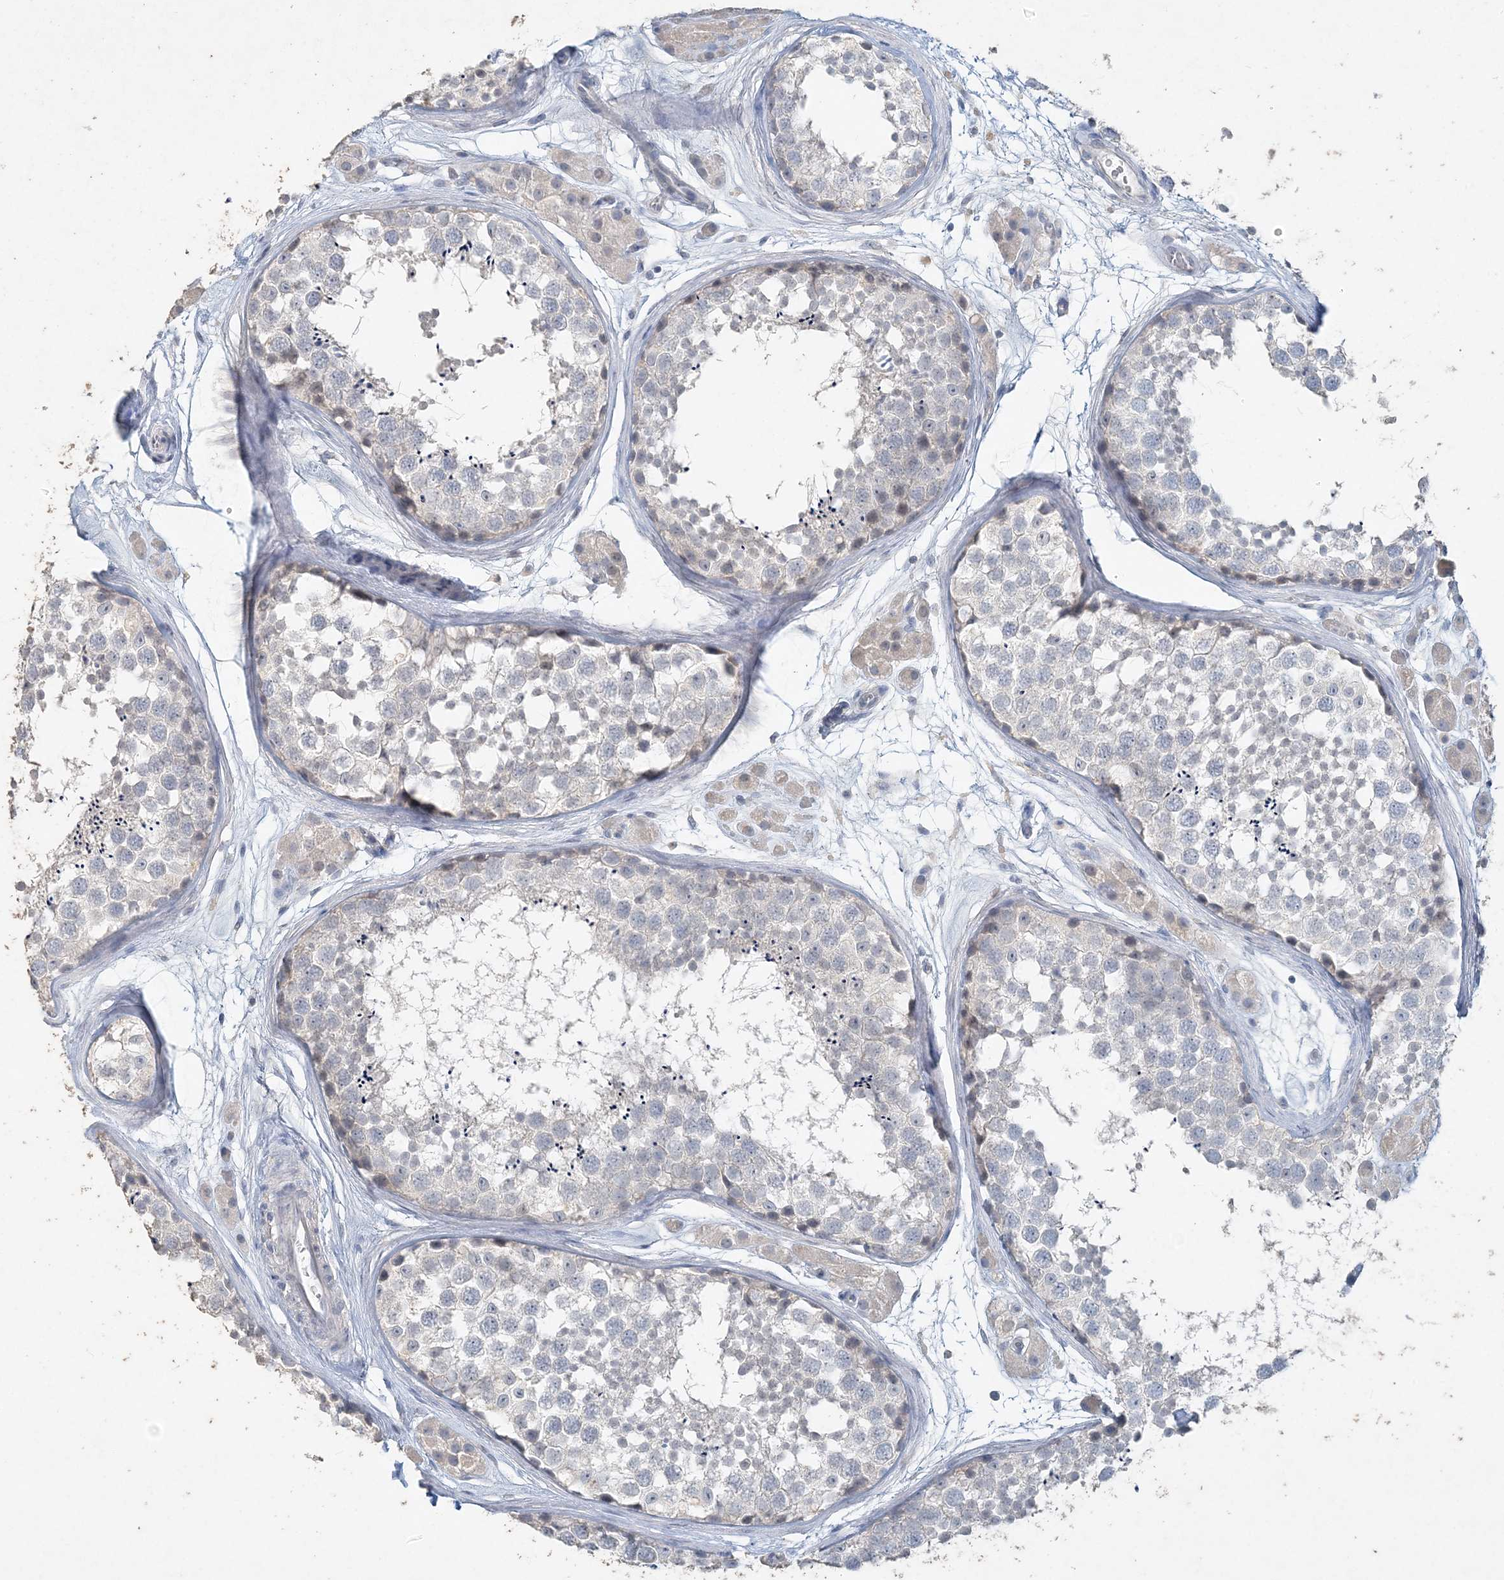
{"staining": {"intensity": "negative", "quantity": "none", "location": "none"}, "tissue": "testis", "cell_type": "Cells in seminiferous ducts", "image_type": "normal", "snomed": [{"axis": "morphology", "description": "Normal tissue, NOS"}, {"axis": "topography", "description": "Testis"}], "caption": "Histopathology image shows no significant protein positivity in cells in seminiferous ducts of benign testis.", "gene": "DNAH5", "patient": {"sex": "male", "age": 56}}